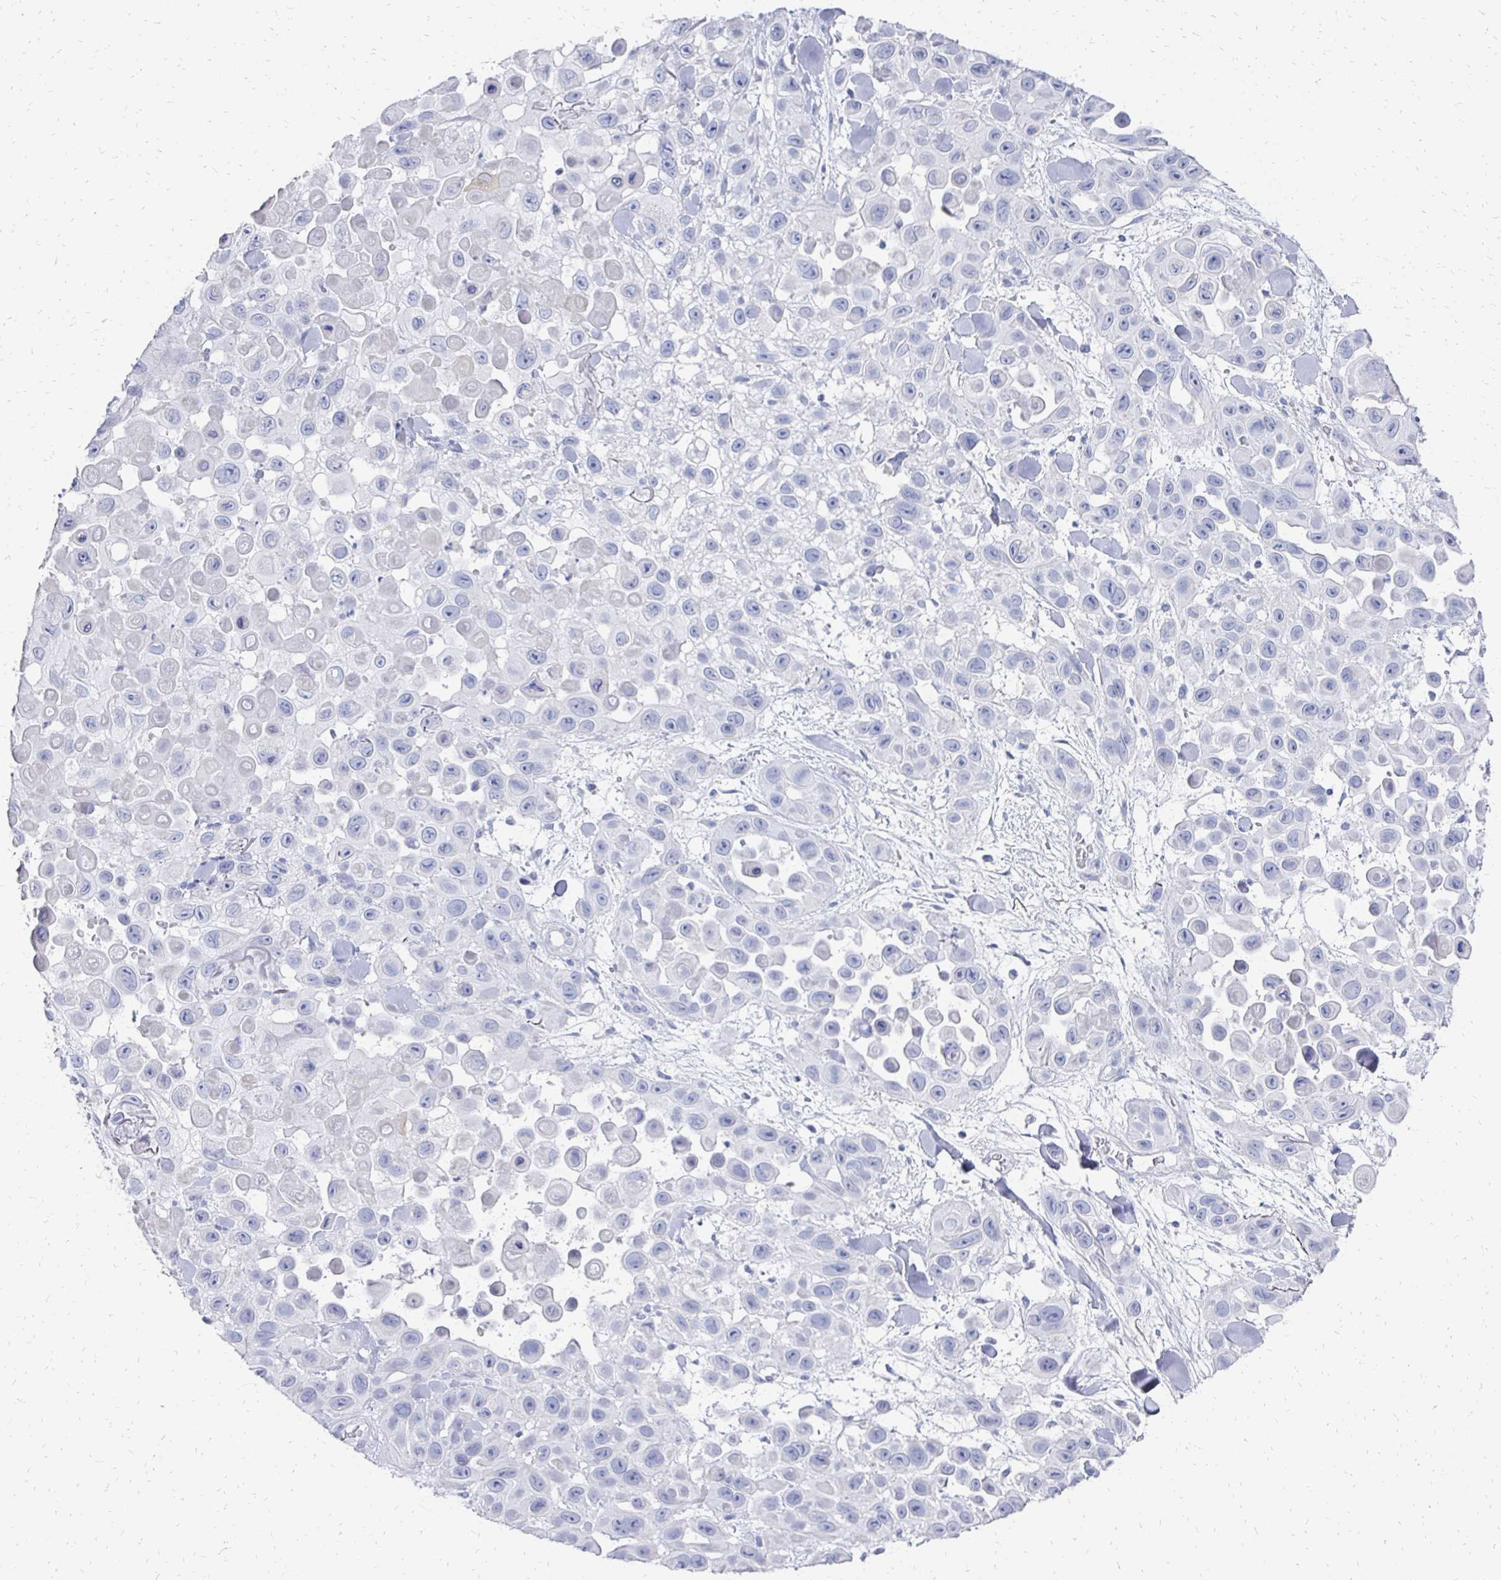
{"staining": {"intensity": "negative", "quantity": "none", "location": "none"}, "tissue": "skin cancer", "cell_type": "Tumor cells", "image_type": "cancer", "snomed": [{"axis": "morphology", "description": "Squamous cell carcinoma, NOS"}, {"axis": "topography", "description": "Skin"}], "caption": "High power microscopy photomicrograph of an IHC histopathology image of skin cancer (squamous cell carcinoma), revealing no significant expression in tumor cells.", "gene": "SYCP3", "patient": {"sex": "male", "age": 81}}